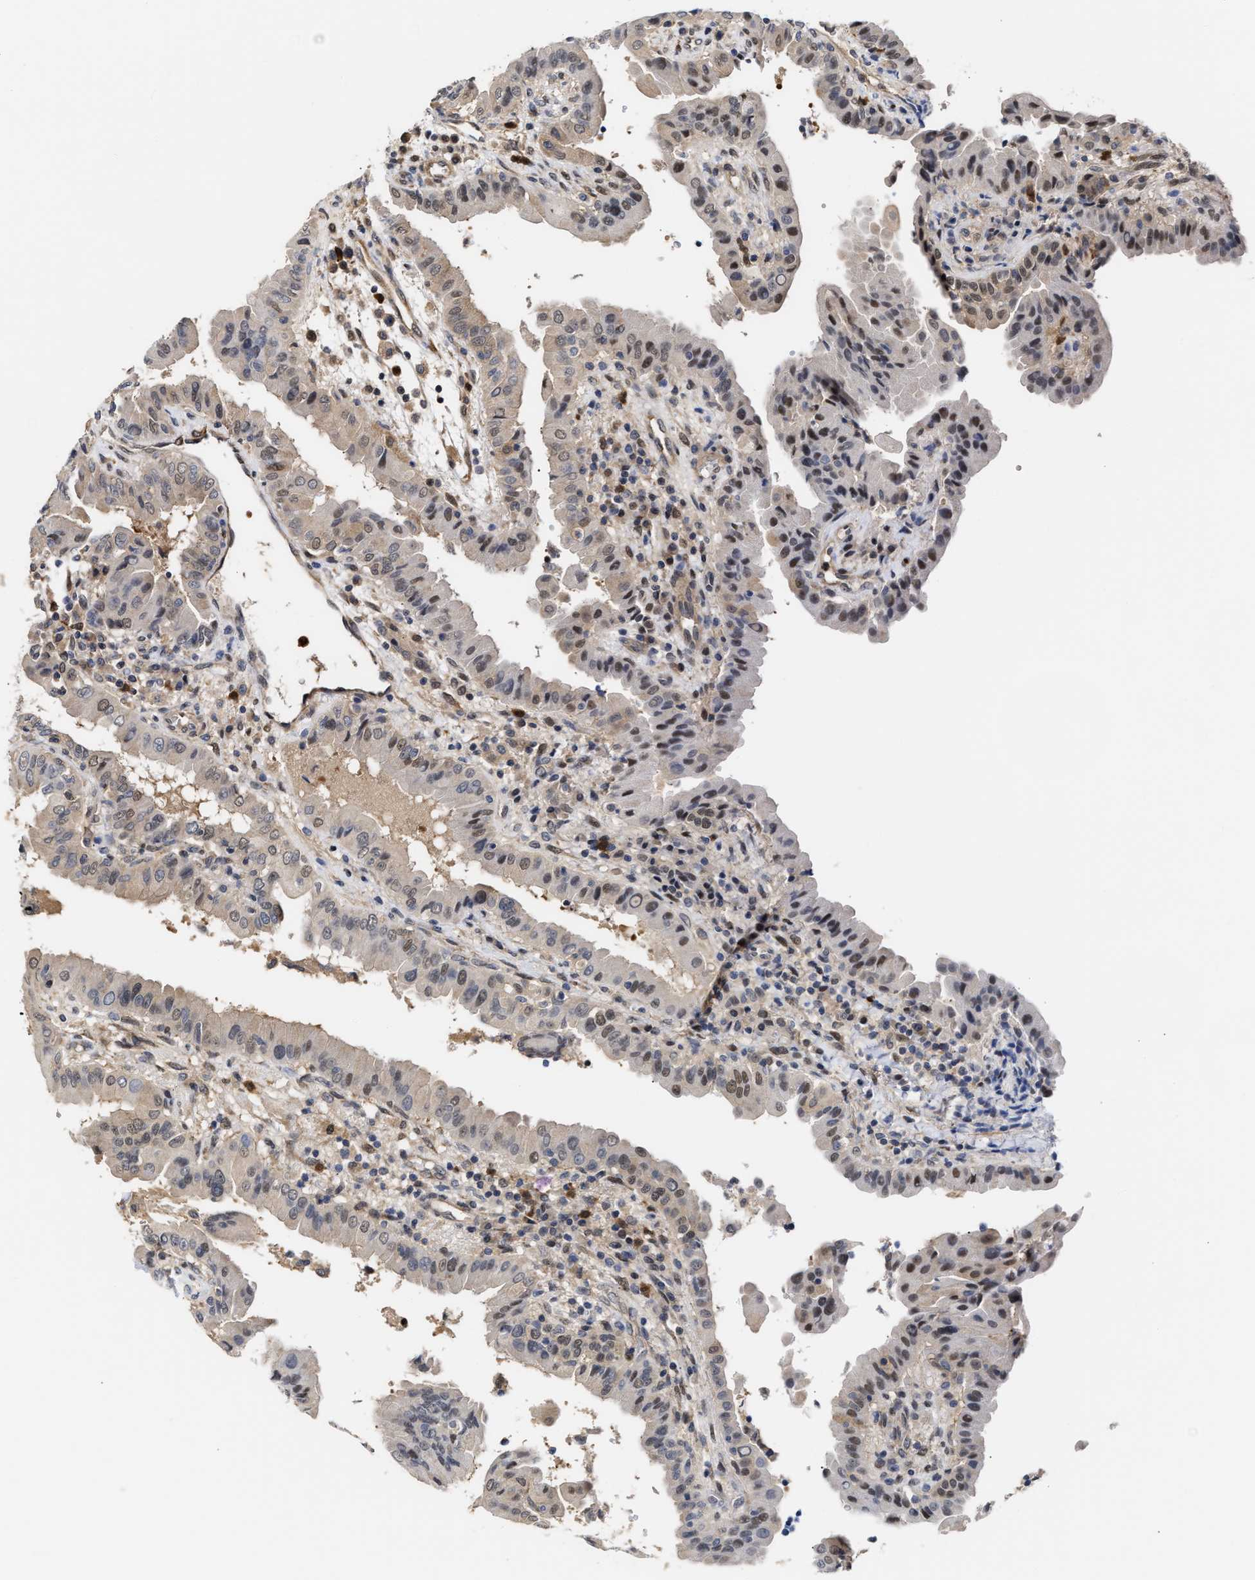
{"staining": {"intensity": "moderate", "quantity": "<25%", "location": "nuclear"}, "tissue": "thyroid cancer", "cell_type": "Tumor cells", "image_type": "cancer", "snomed": [{"axis": "morphology", "description": "Papillary adenocarcinoma, NOS"}, {"axis": "topography", "description": "Thyroid gland"}], "caption": "This is an image of IHC staining of papillary adenocarcinoma (thyroid), which shows moderate staining in the nuclear of tumor cells.", "gene": "KLHDC1", "patient": {"sex": "male", "age": 33}}